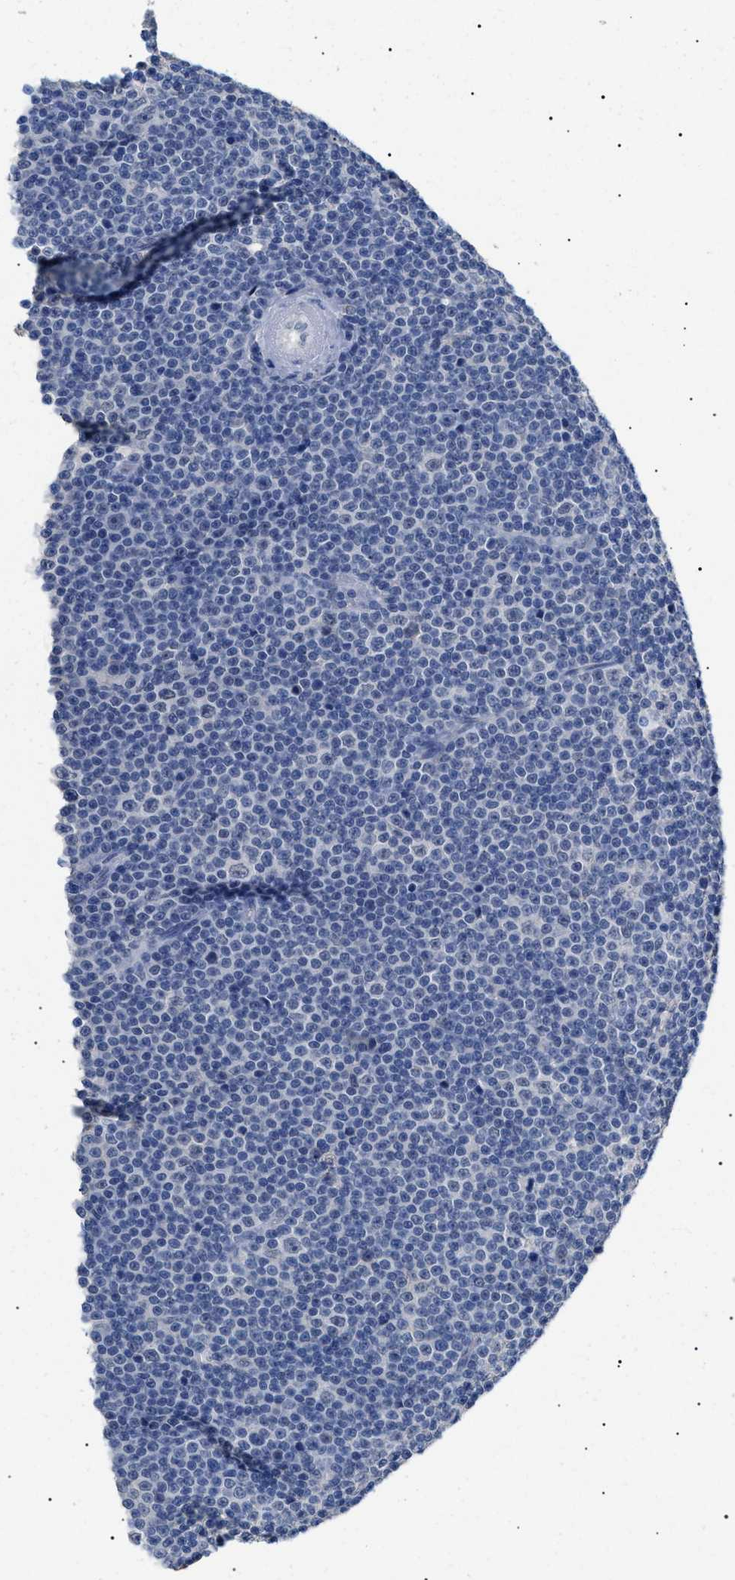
{"staining": {"intensity": "negative", "quantity": "none", "location": "none"}, "tissue": "lymphoma", "cell_type": "Tumor cells", "image_type": "cancer", "snomed": [{"axis": "morphology", "description": "Malignant lymphoma, non-Hodgkin's type, Low grade"}, {"axis": "topography", "description": "Lymph node"}], "caption": "DAB (3,3'-diaminobenzidine) immunohistochemical staining of human lymphoma displays no significant positivity in tumor cells.", "gene": "PRRT2", "patient": {"sex": "female", "age": 67}}